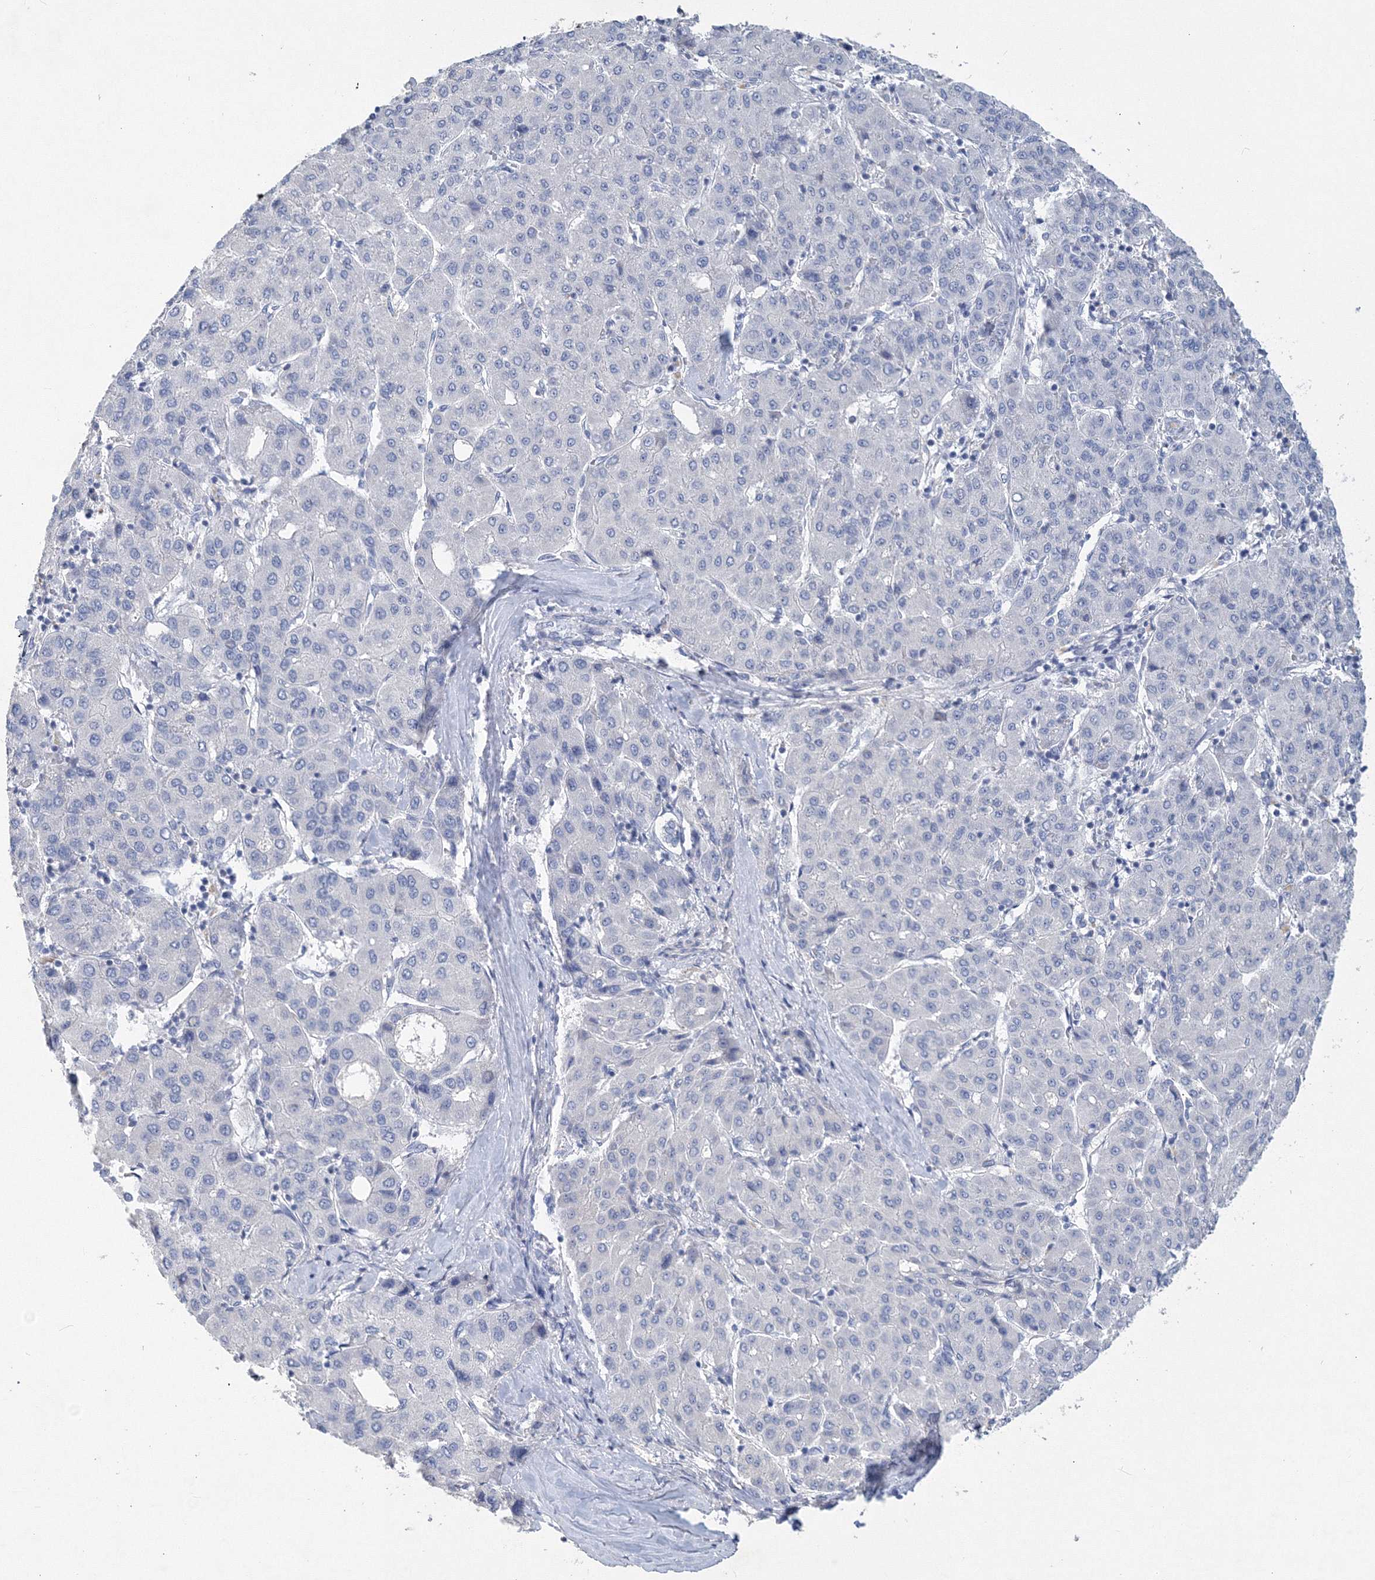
{"staining": {"intensity": "negative", "quantity": "none", "location": "none"}, "tissue": "liver cancer", "cell_type": "Tumor cells", "image_type": "cancer", "snomed": [{"axis": "morphology", "description": "Carcinoma, Hepatocellular, NOS"}, {"axis": "topography", "description": "Liver"}], "caption": "The immunohistochemistry histopathology image has no significant staining in tumor cells of liver cancer (hepatocellular carcinoma) tissue. (Brightfield microscopy of DAB immunohistochemistry at high magnification).", "gene": "OSBPL6", "patient": {"sex": "male", "age": 65}}